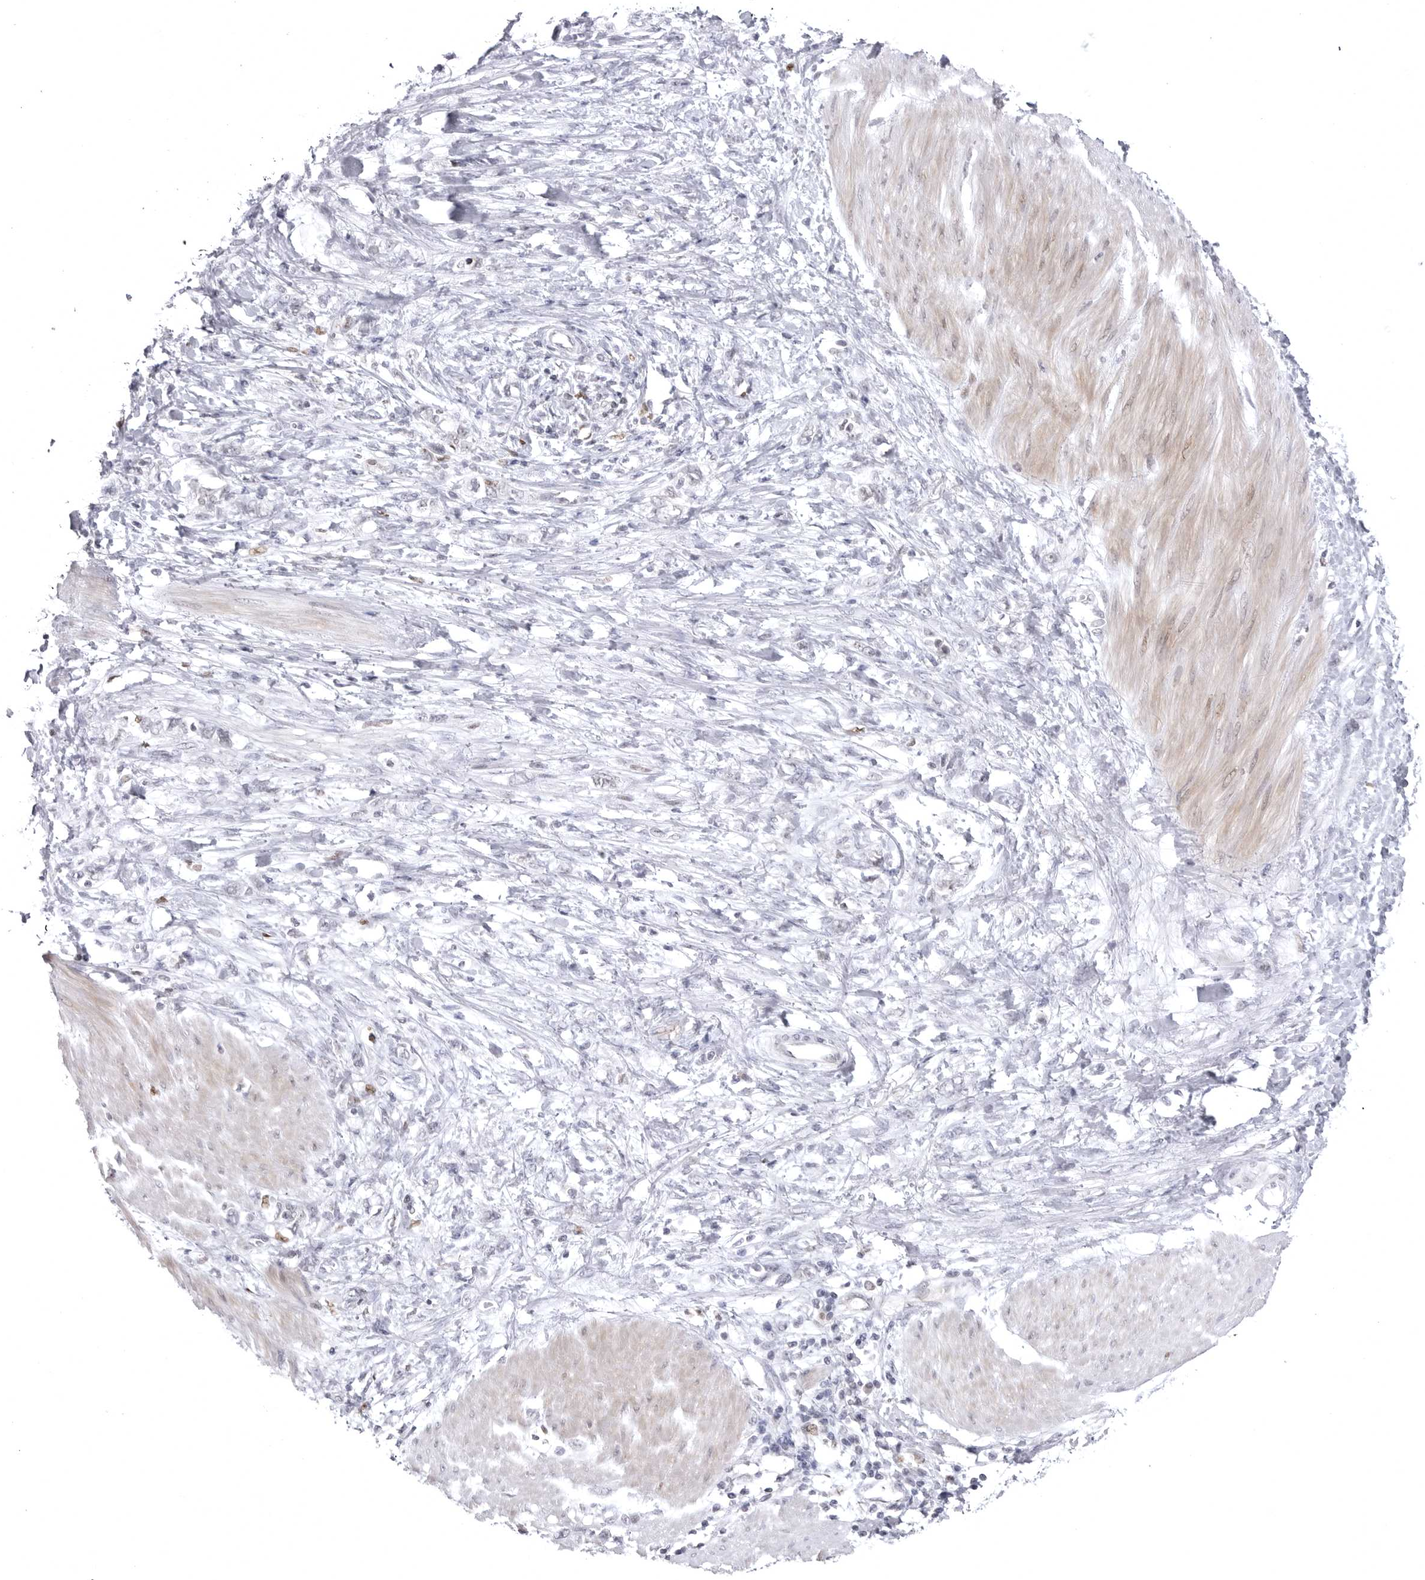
{"staining": {"intensity": "negative", "quantity": "none", "location": "none"}, "tissue": "stomach cancer", "cell_type": "Tumor cells", "image_type": "cancer", "snomed": [{"axis": "morphology", "description": "Adenocarcinoma, NOS"}, {"axis": "topography", "description": "Stomach"}], "caption": "High magnification brightfield microscopy of stomach cancer (adenocarcinoma) stained with DAB (brown) and counterstained with hematoxylin (blue): tumor cells show no significant positivity.", "gene": "PTK2B", "patient": {"sex": "female", "age": 76}}